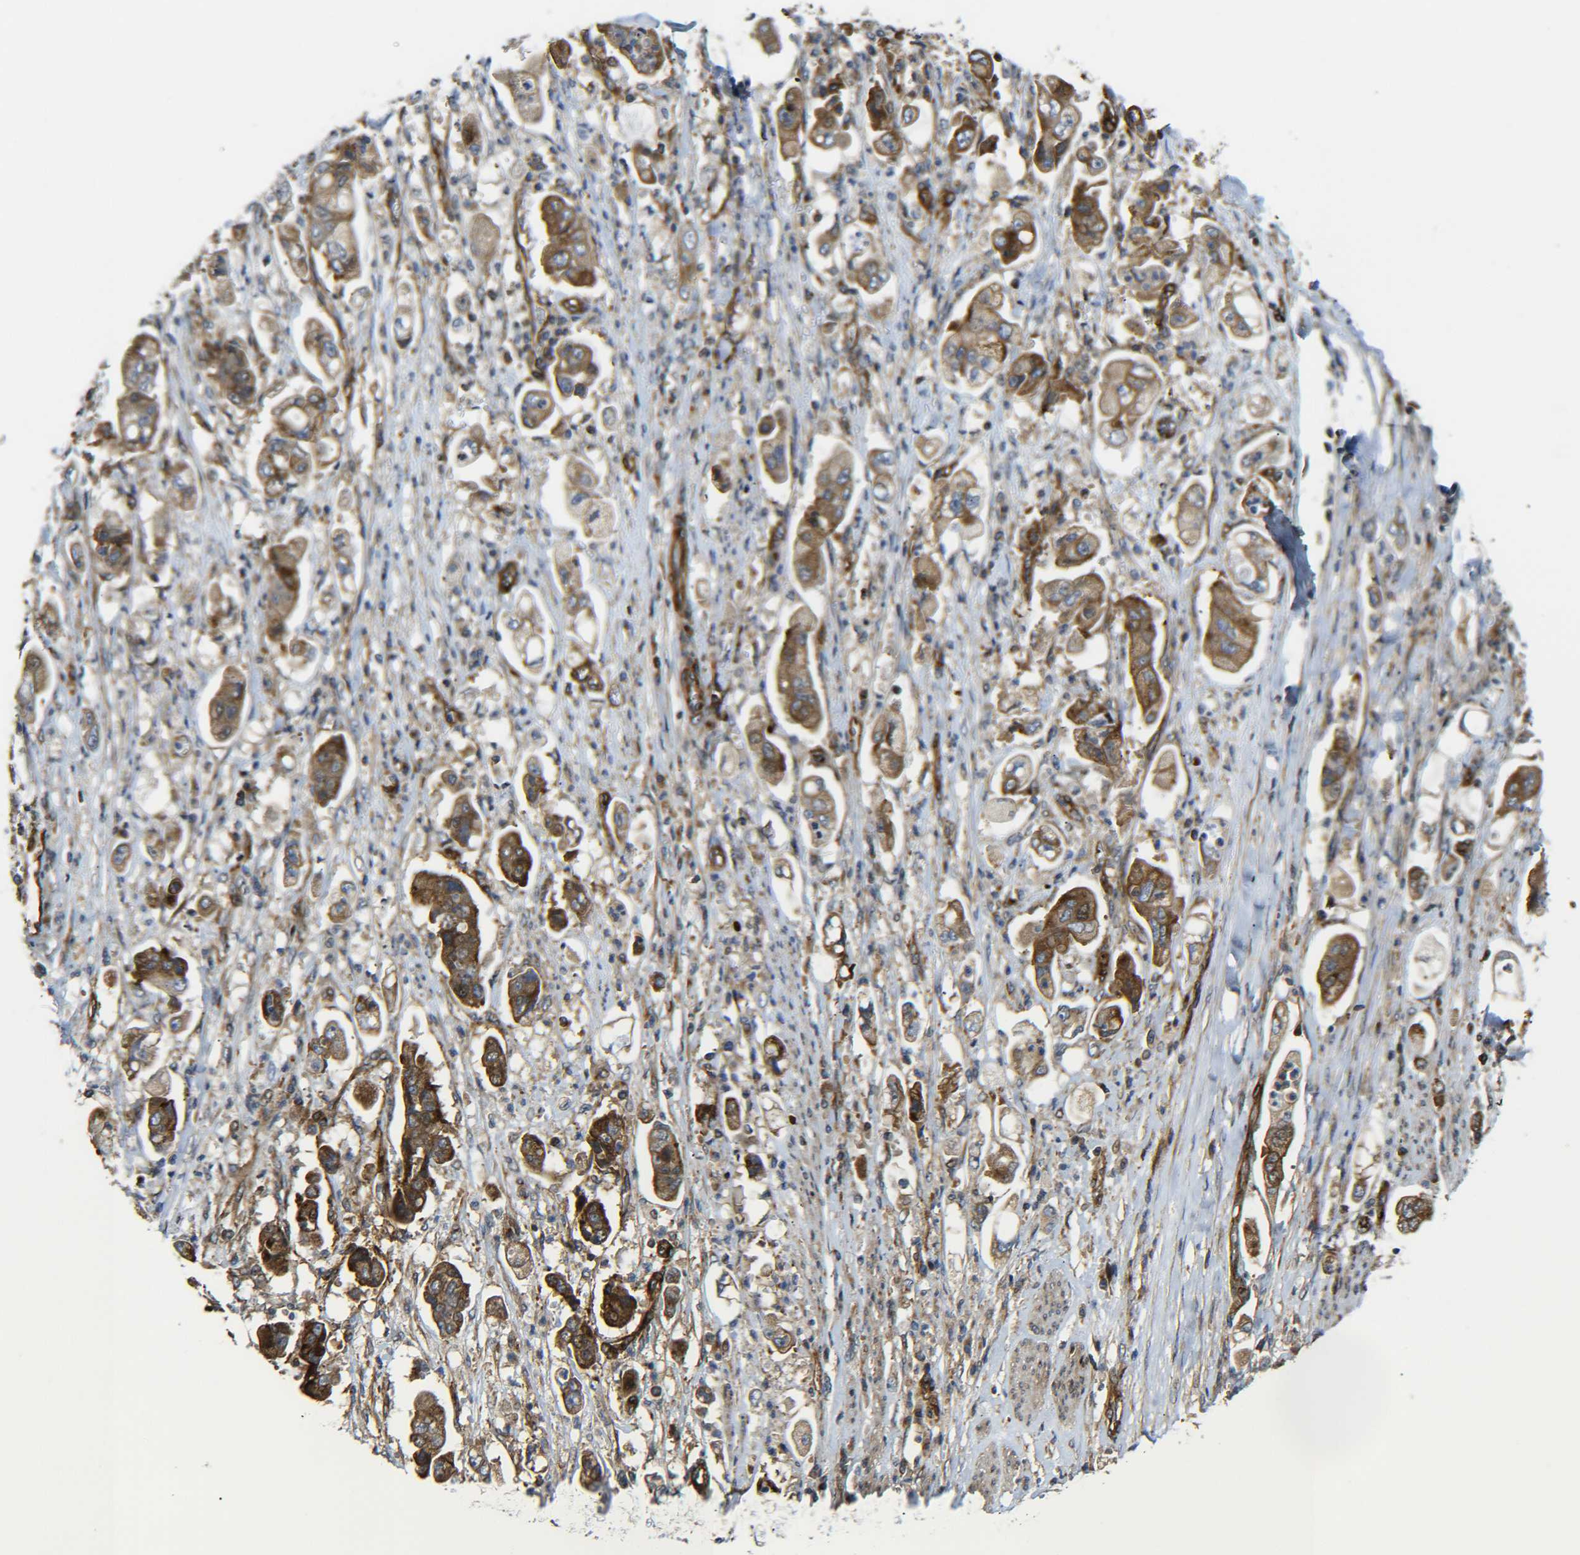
{"staining": {"intensity": "moderate", "quantity": ">75%", "location": "cytoplasmic/membranous"}, "tissue": "stomach cancer", "cell_type": "Tumor cells", "image_type": "cancer", "snomed": [{"axis": "morphology", "description": "Adenocarcinoma, NOS"}, {"axis": "topography", "description": "Stomach"}], "caption": "Moderate cytoplasmic/membranous protein expression is seen in about >75% of tumor cells in stomach cancer (adenocarcinoma). (DAB (3,3'-diaminobenzidine) IHC with brightfield microscopy, high magnification).", "gene": "ECE1", "patient": {"sex": "male", "age": 62}}